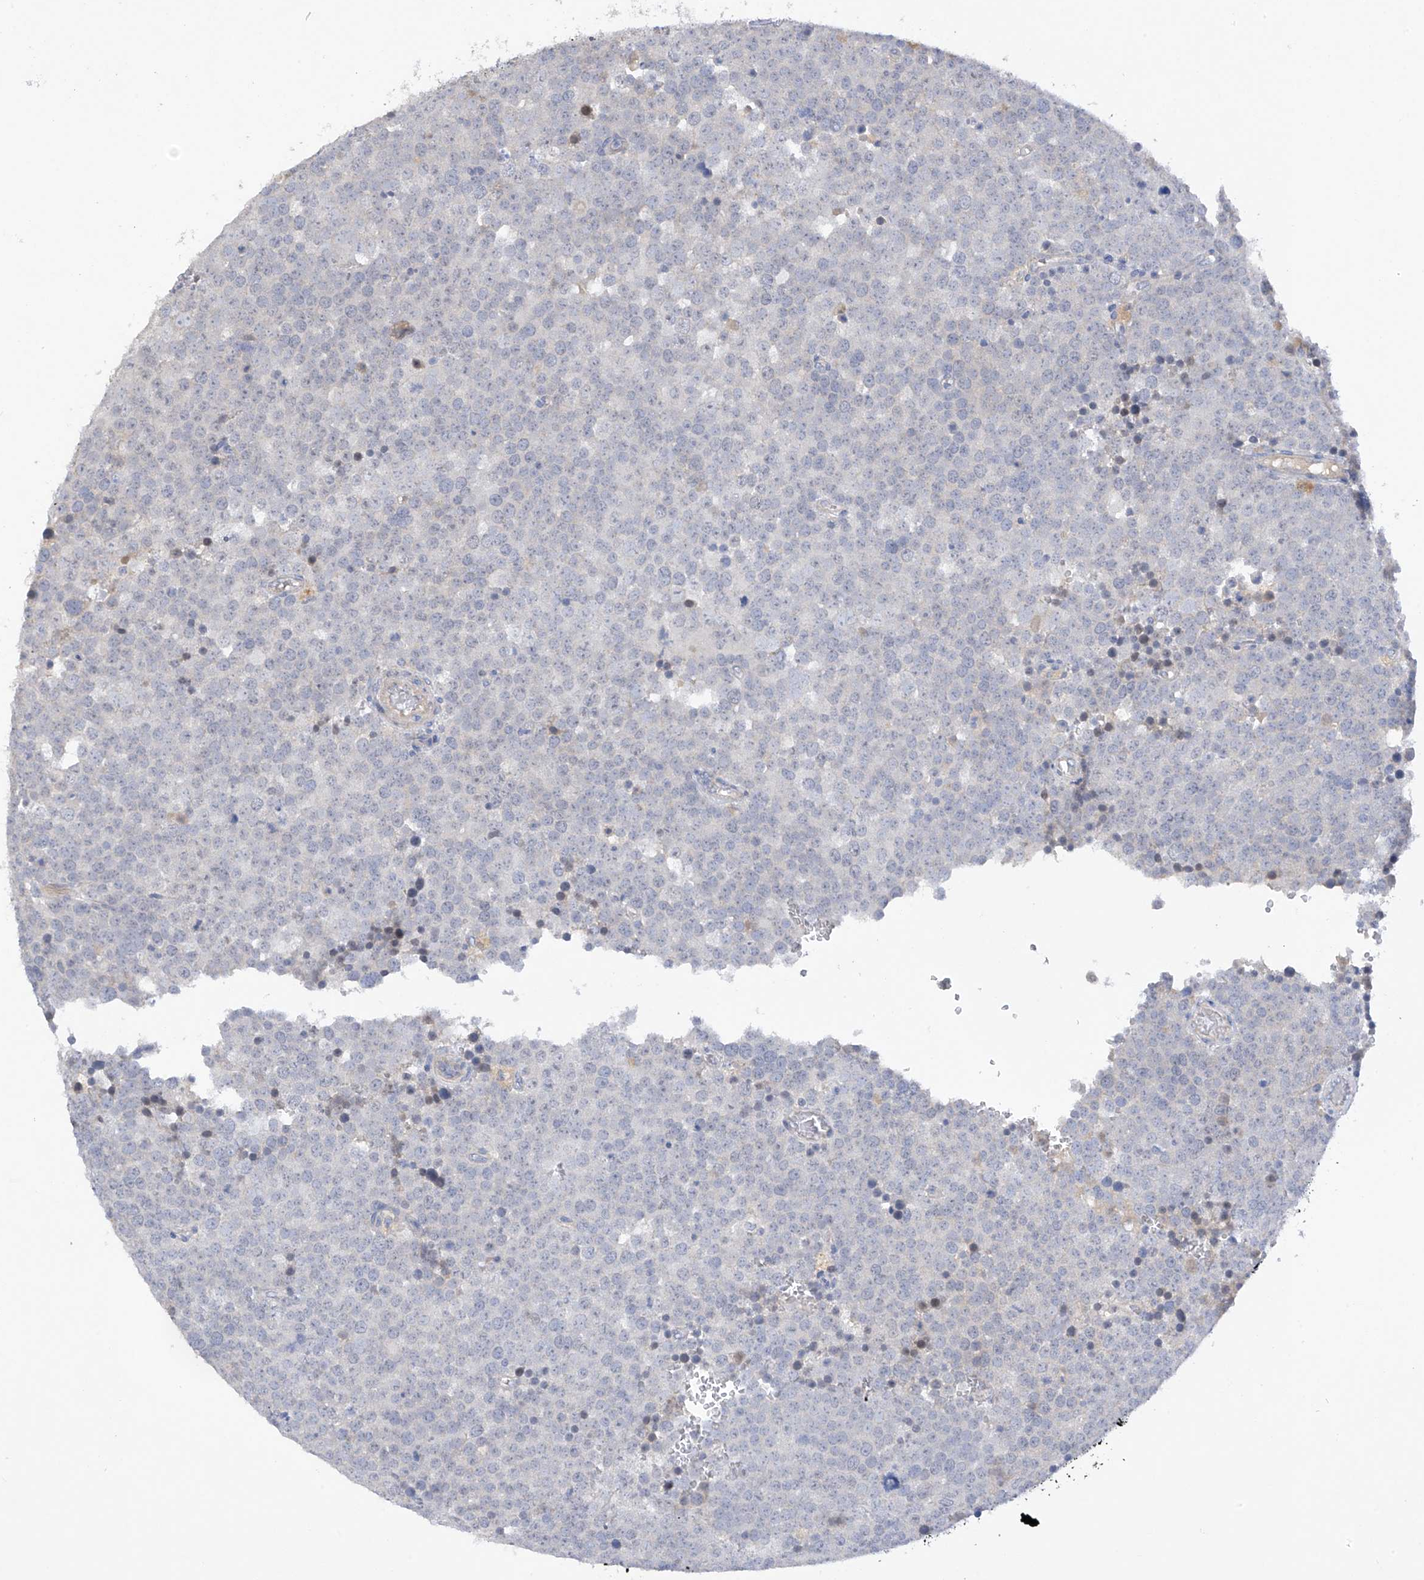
{"staining": {"intensity": "negative", "quantity": "none", "location": "none"}, "tissue": "testis cancer", "cell_type": "Tumor cells", "image_type": "cancer", "snomed": [{"axis": "morphology", "description": "Seminoma, NOS"}, {"axis": "topography", "description": "Testis"}], "caption": "Human seminoma (testis) stained for a protein using IHC exhibits no positivity in tumor cells.", "gene": "PRSS12", "patient": {"sex": "male", "age": 71}}